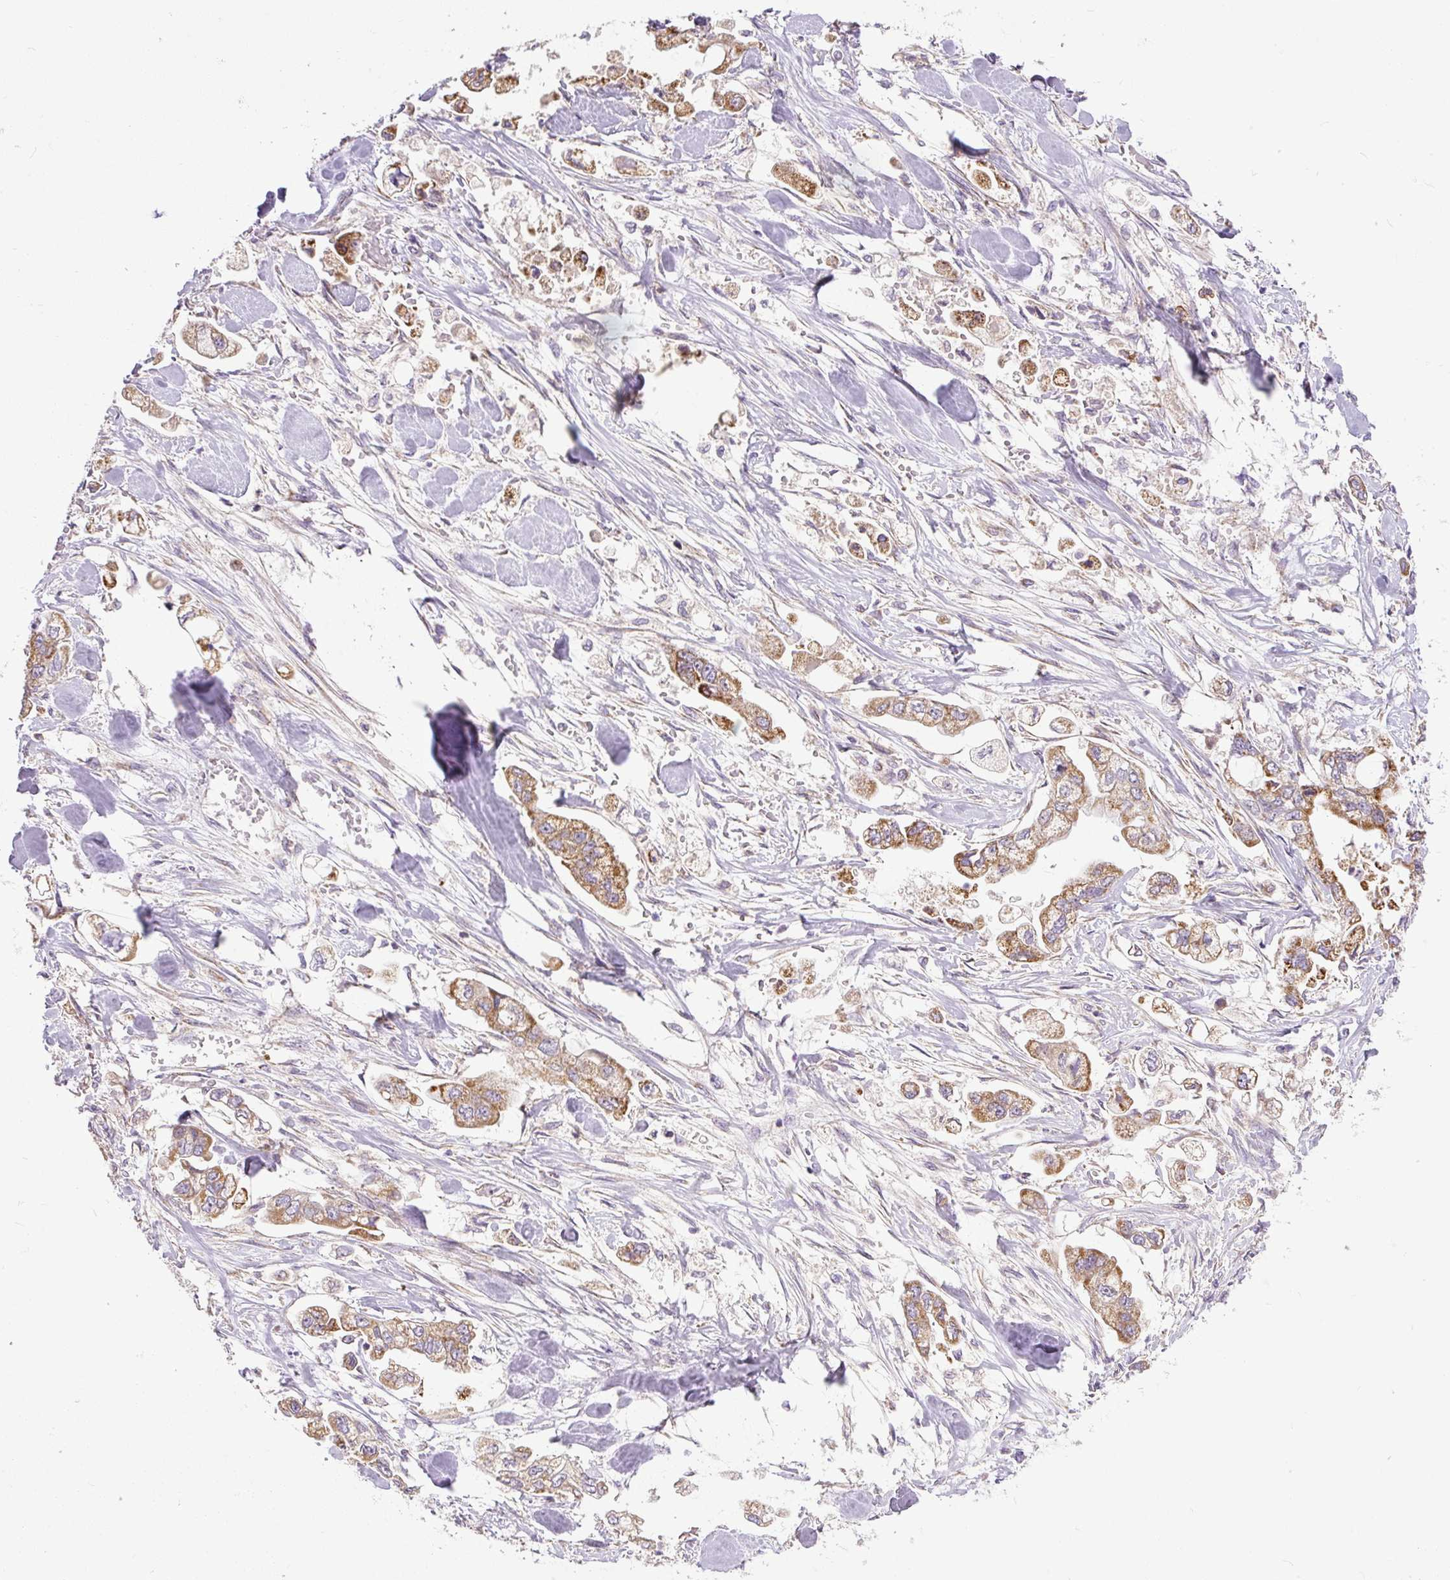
{"staining": {"intensity": "moderate", "quantity": ">75%", "location": "cytoplasmic/membranous"}, "tissue": "stomach cancer", "cell_type": "Tumor cells", "image_type": "cancer", "snomed": [{"axis": "morphology", "description": "Adenocarcinoma, NOS"}, {"axis": "topography", "description": "Stomach"}], "caption": "About >75% of tumor cells in stomach adenocarcinoma exhibit moderate cytoplasmic/membranous protein staining as visualized by brown immunohistochemical staining.", "gene": "TM2D3", "patient": {"sex": "male", "age": 62}}